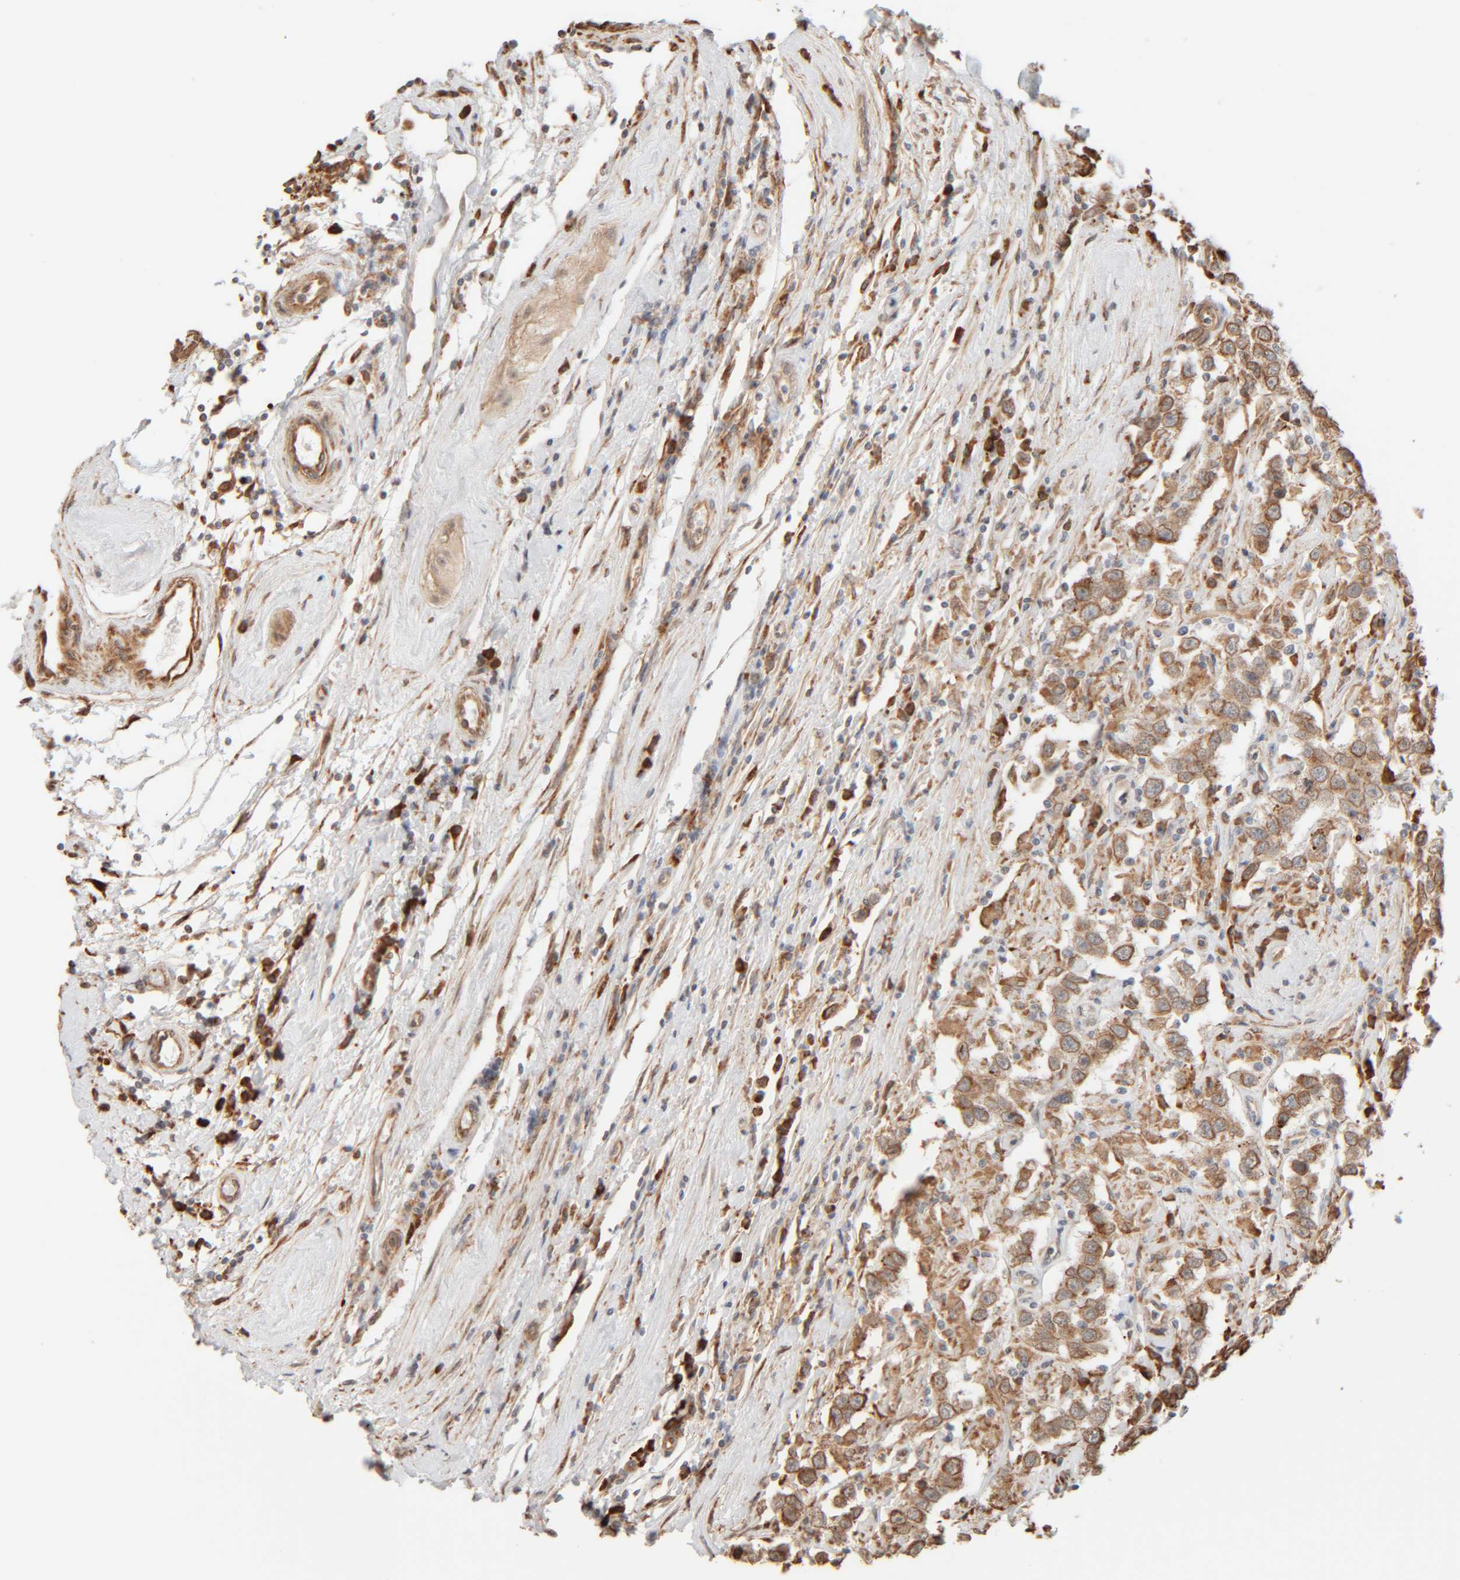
{"staining": {"intensity": "moderate", "quantity": ">75%", "location": "cytoplasmic/membranous"}, "tissue": "testis cancer", "cell_type": "Tumor cells", "image_type": "cancer", "snomed": [{"axis": "morphology", "description": "Seminoma, NOS"}, {"axis": "topography", "description": "Testis"}], "caption": "A medium amount of moderate cytoplasmic/membranous positivity is identified in about >75% of tumor cells in seminoma (testis) tissue.", "gene": "INTS1", "patient": {"sex": "male", "age": 41}}